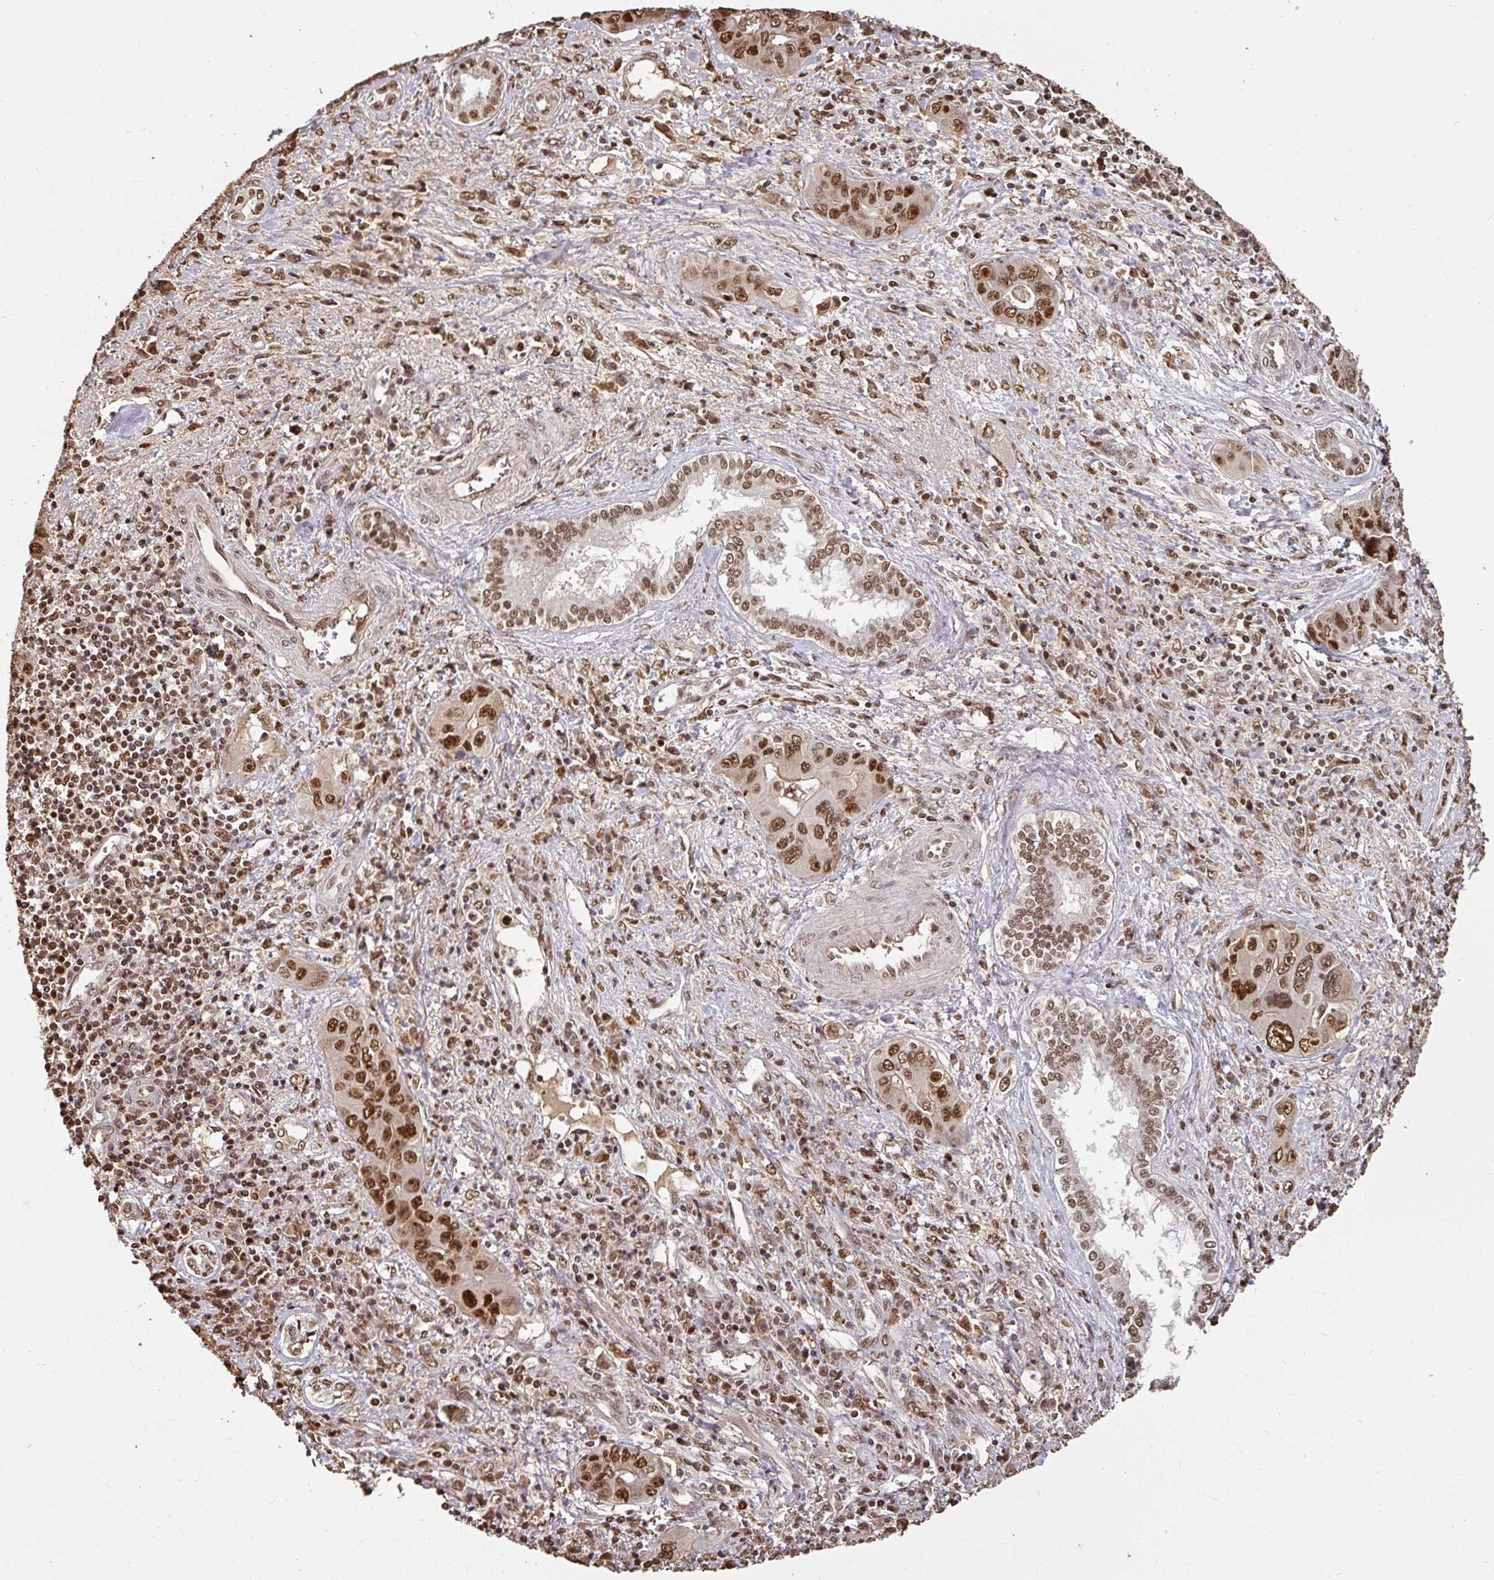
{"staining": {"intensity": "strong", "quantity": ">75%", "location": "nuclear"}, "tissue": "liver cancer", "cell_type": "Tumor cells", "image_type": "cancer", "snomed": [{"axis": "morphology", "description": "Cholangiocarcinoma"}, {"axis": "topography", "description": "Liver"}], "caption": "Immunohistochemical staining of liver cancer (cholangiocarcinoma) displays strong nuclear protein expression in about >75% of tumor cells.", "gene": "POLD1", "patient": {"sex": "male", "age": 67}}